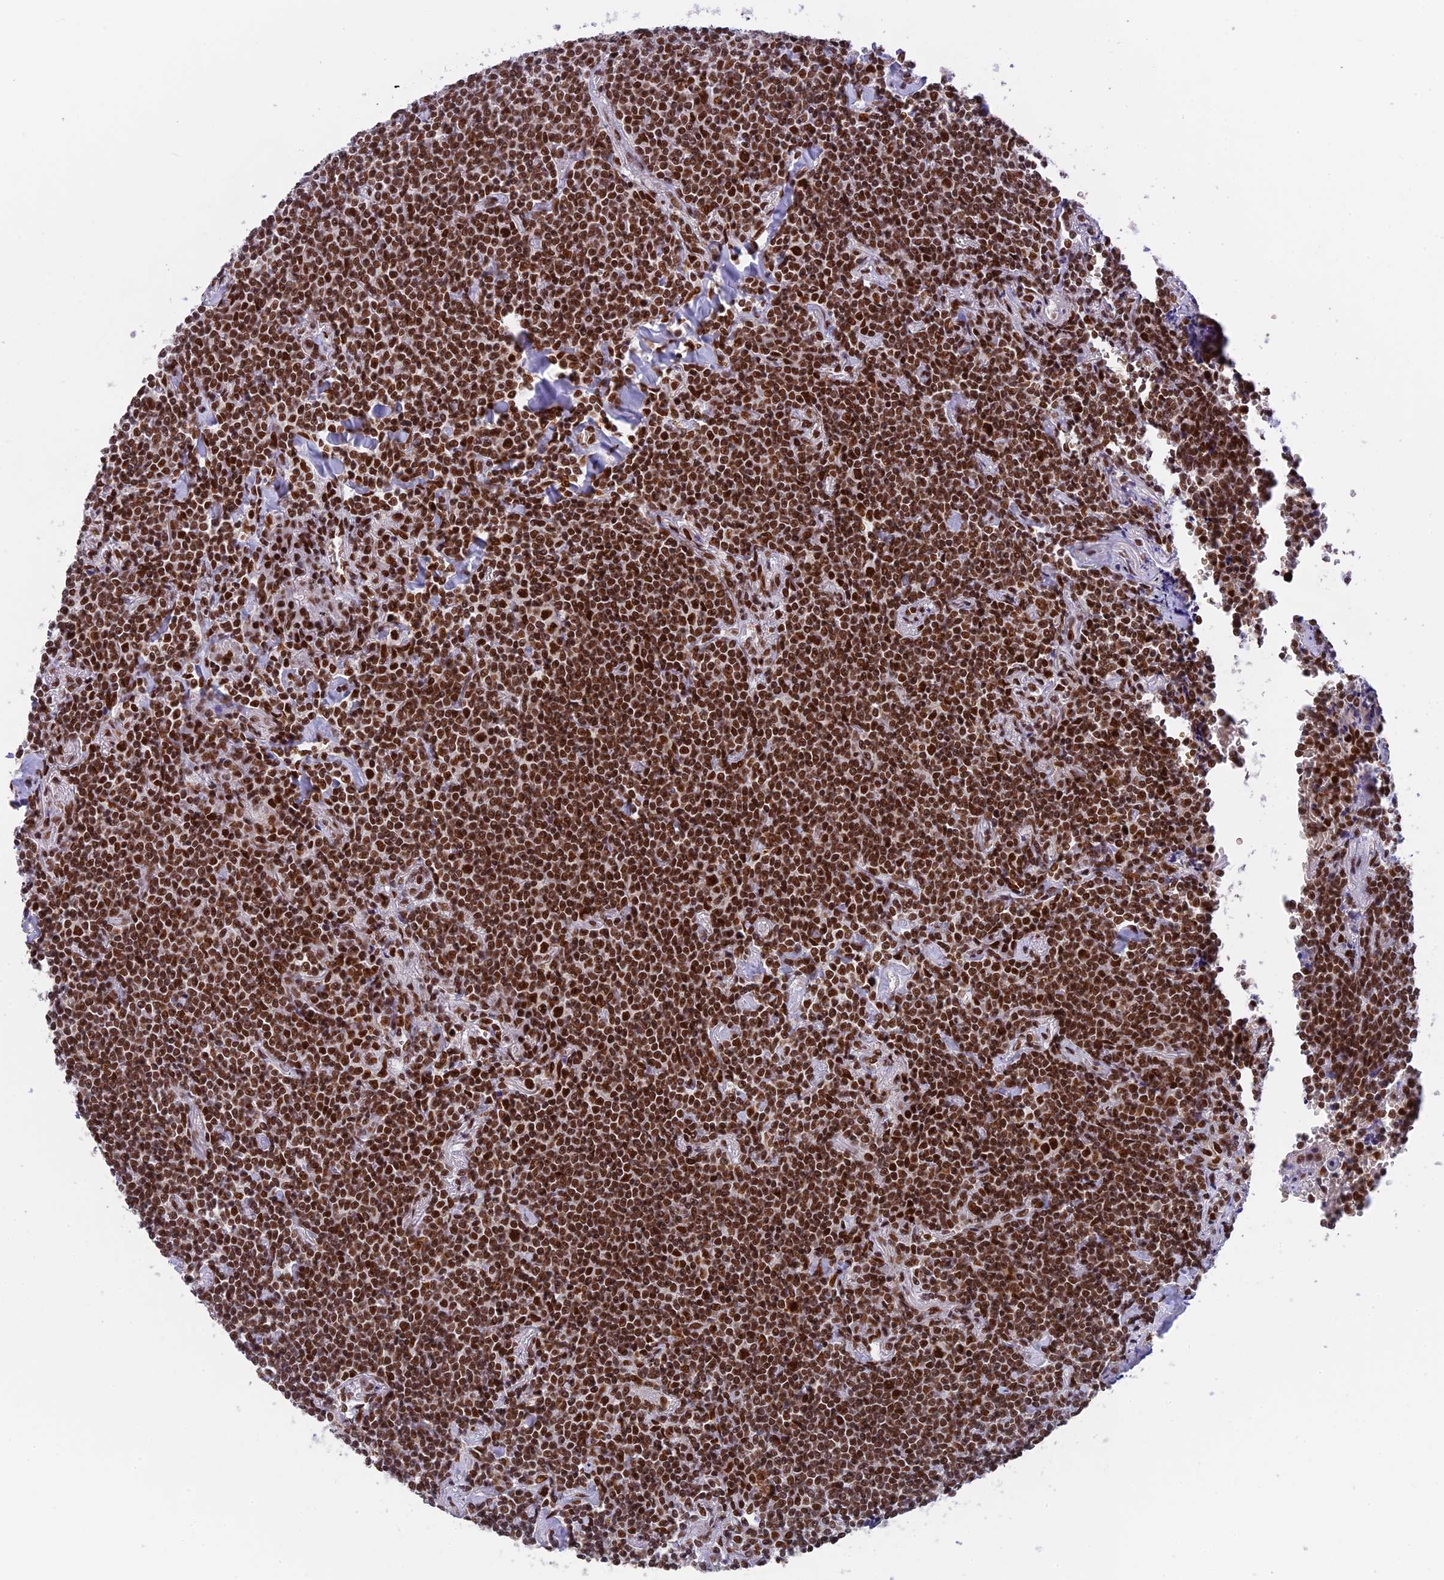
{"staining": {"intensity": "strong", "quantity": ">75%", "location": "nuclear"}, "tissue": "lymphoma", "cell_type": "Tumor cells", "image_type": "cancer", "snomed": [{"axis": "morphology", "description": "Malignant lymphoma, non-Hodgkin's type, Low grade"}, {"axis": "topography", "description": "Lung"}], "caption": "Brown immunohistochemical staining in human lymphoma demonstrates strong nuclear staining in approximately >75% of tumor cells. (IHC, brightfield microscopy, high magnification).", "gene": "EEF1AKMT3", "patient": {"sex": "female", "age": 71}}